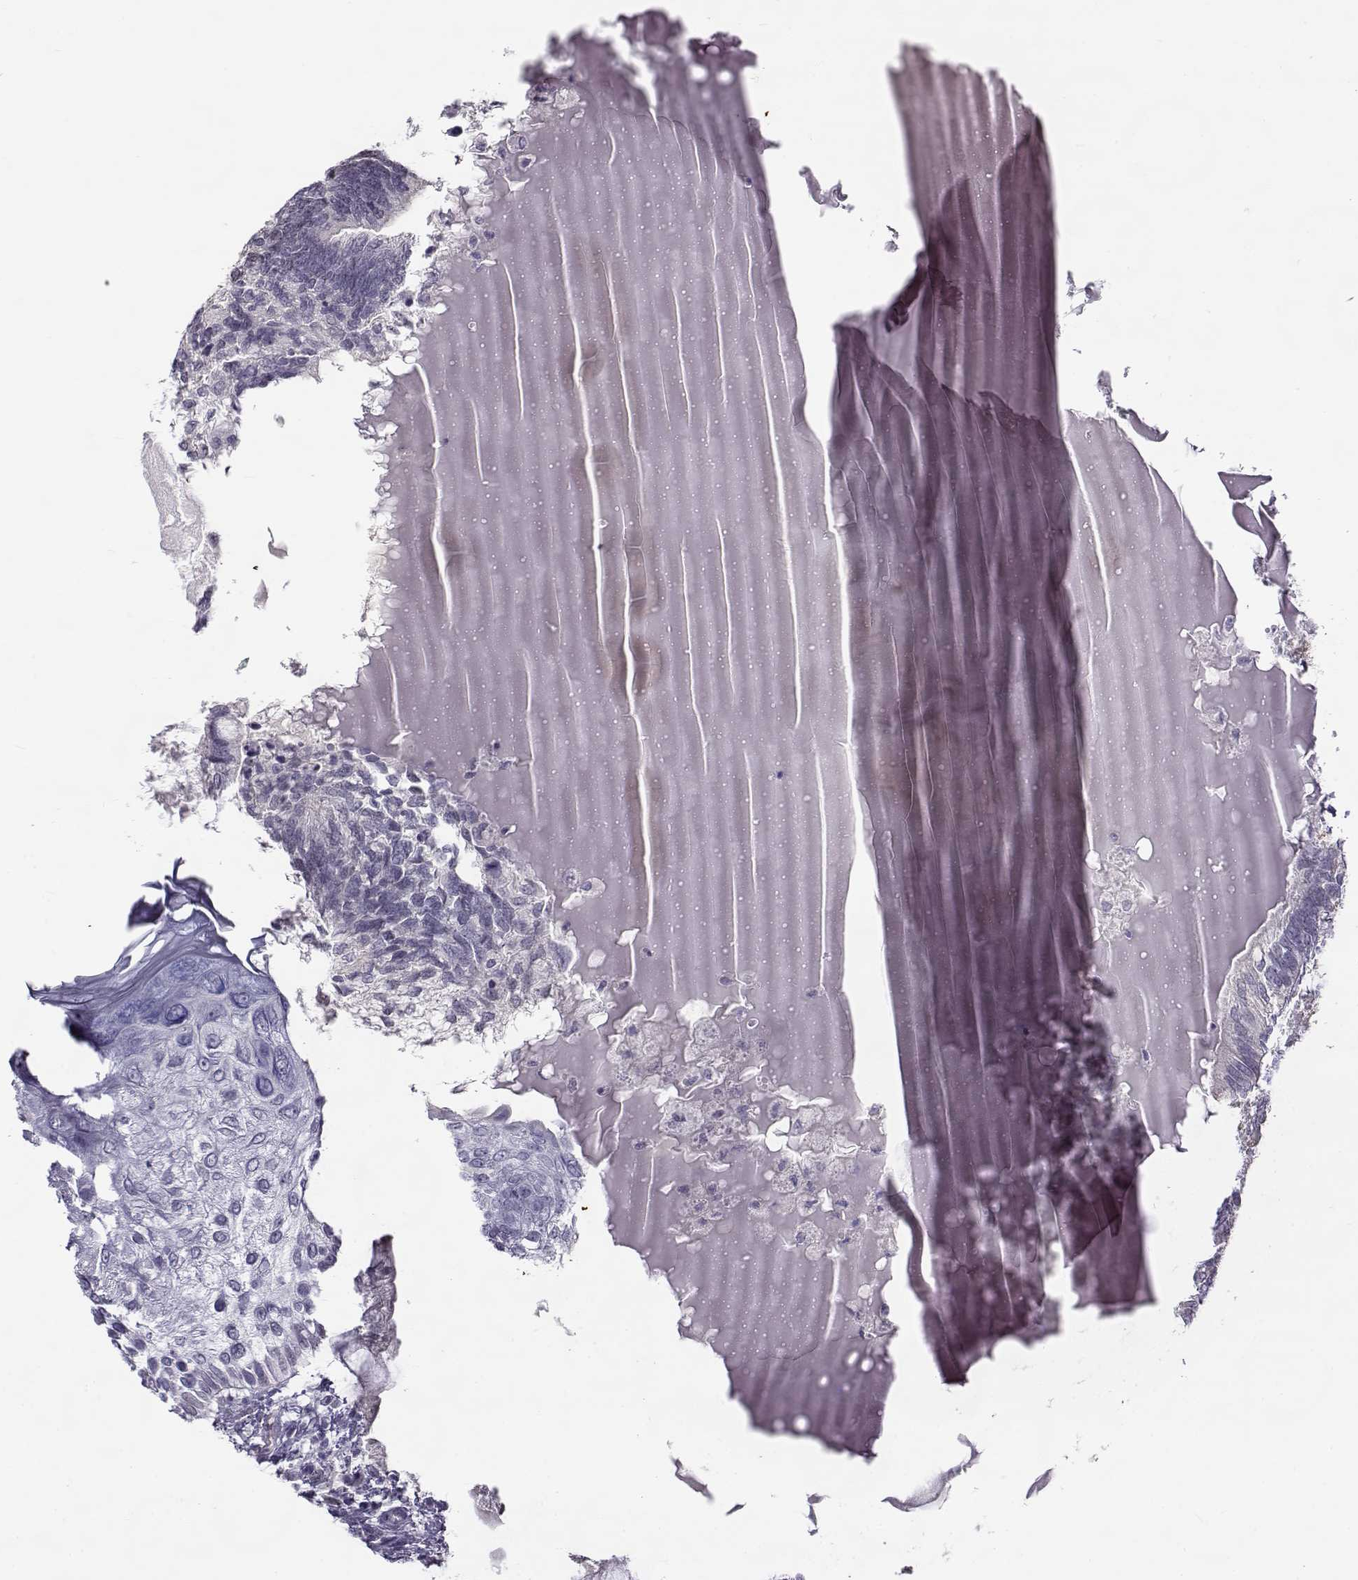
{"staining": {"intensity": "negative", "quantity": "none", "location": "none"}, "tissue": "testis cancer", "cell_type": "Tumor cells", "image_type": "cancer", "snomed": [{"axis": "morphology", "description": "Seminoma, NOS"}, {"axis": "morphology", "description": "Carcinoma, Embryonal, NOS"}, {"axis": "topography", "description": "Testis"}], "caption": "Photomicrograph shows no protein staining in tumor cells of testis cancer (embryonal carcinoma) tissue. (DAB (3,3'-diaminobenzidine) immunohistochemistry, high magnification).", "gene": "TEX55", "patient": {"sex": "male", "age": 41}}